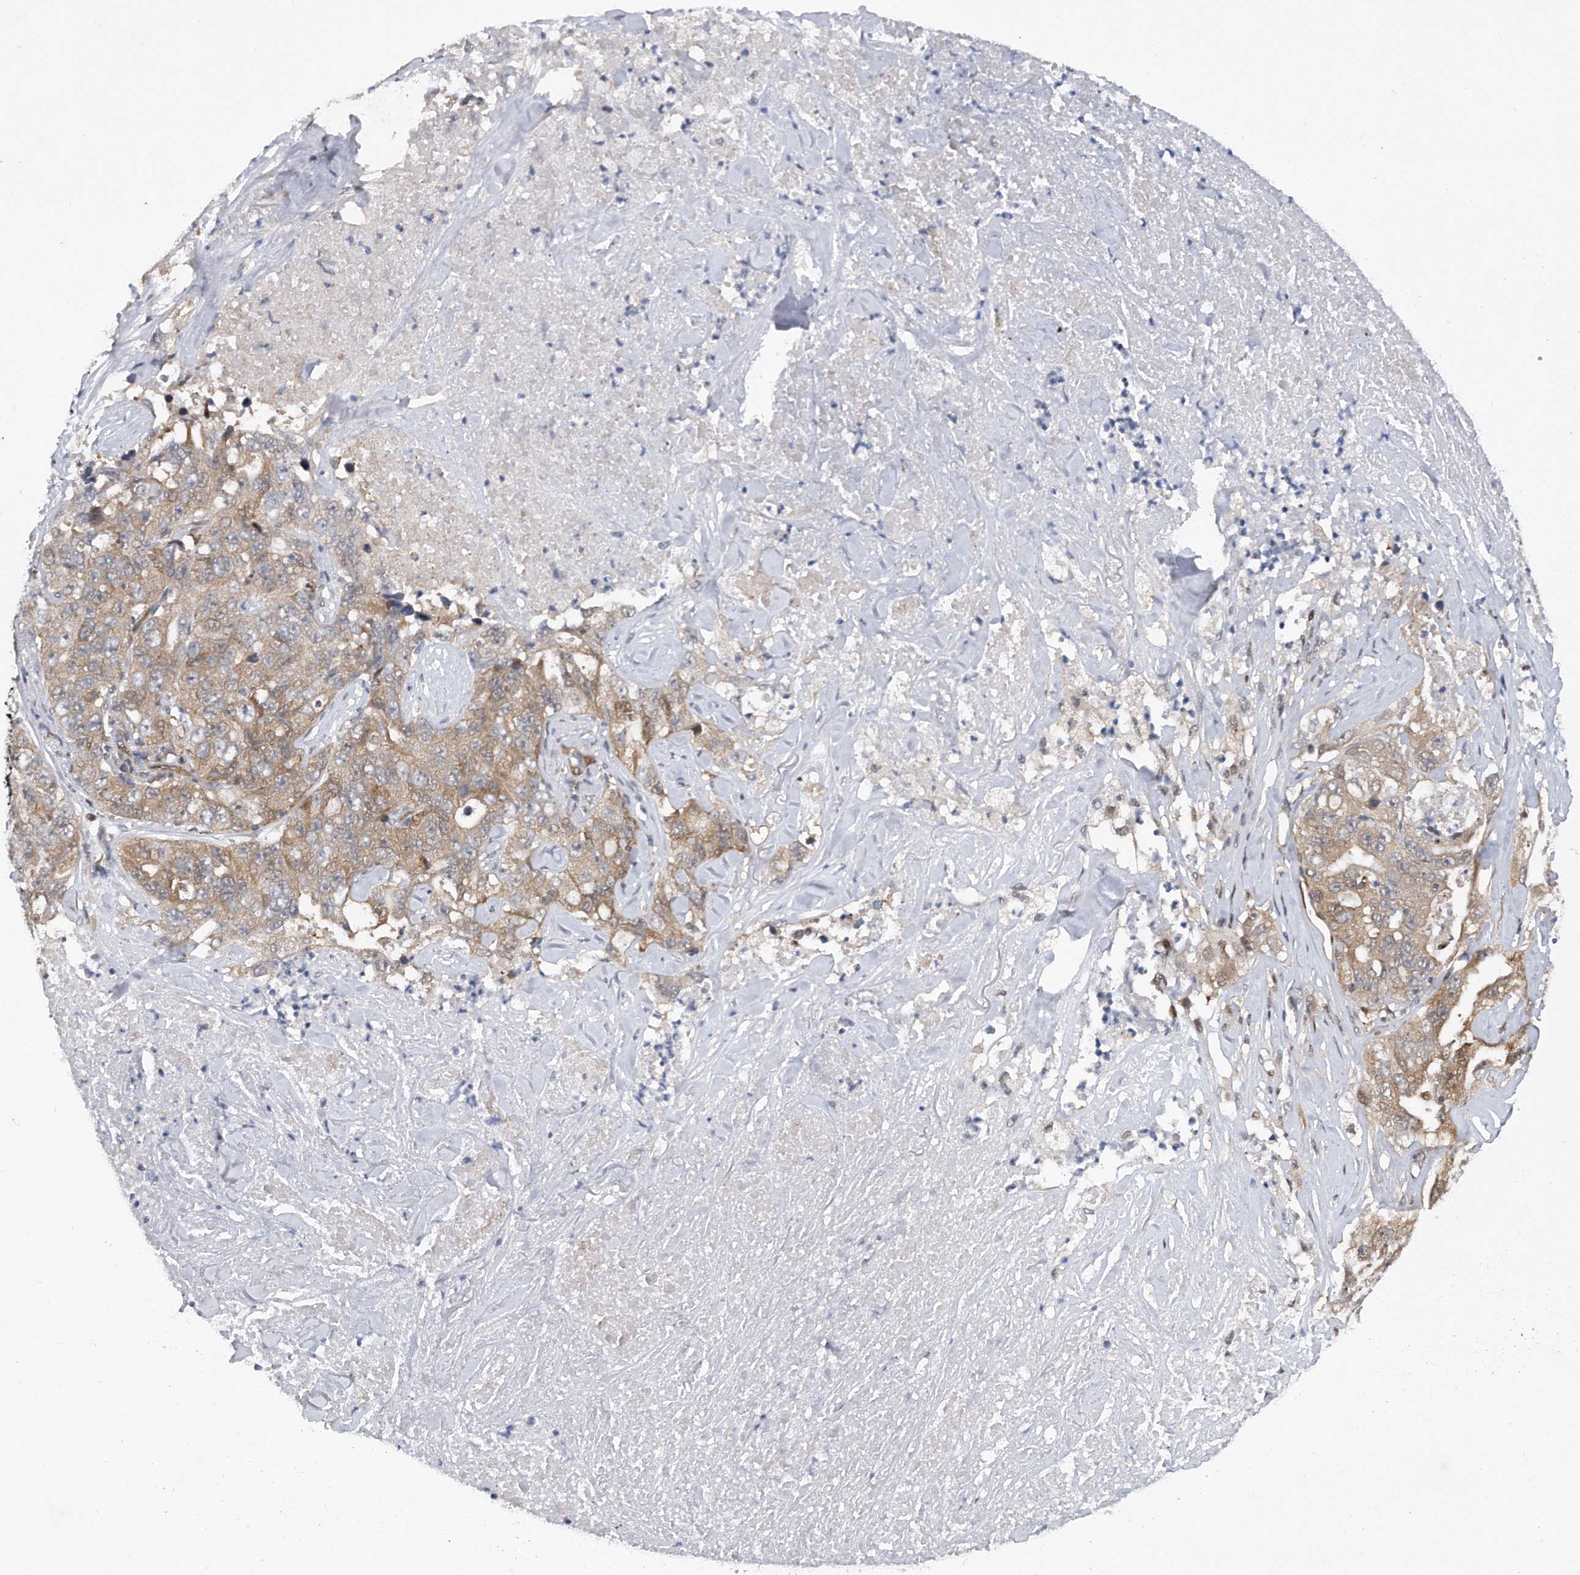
{"staining": {"intensity": "weak", "quantity": "25%-75%", "location": "cytoplasmic/membranous,nuclear"}, "tissue": "lung cancer", "cell_type": "Tumor cells", "image_type": "cancer", "snomed": [{"axis": "morphology", "description": "Adenocarcinoma, NOS"}, {"axis": "topography", "description": "Lung"}], "caption": "A brown stain highlights weak cytoplasmic/membranous and nuclear positivity of a protein in human lung adenocarcinoma tumor cells. Immunohistochemistry (ihc) stains the protein in brown and the nuclei are stained blue.", "gene": "RWDD2A", "patient": {"sex": "female", "age": 51}}